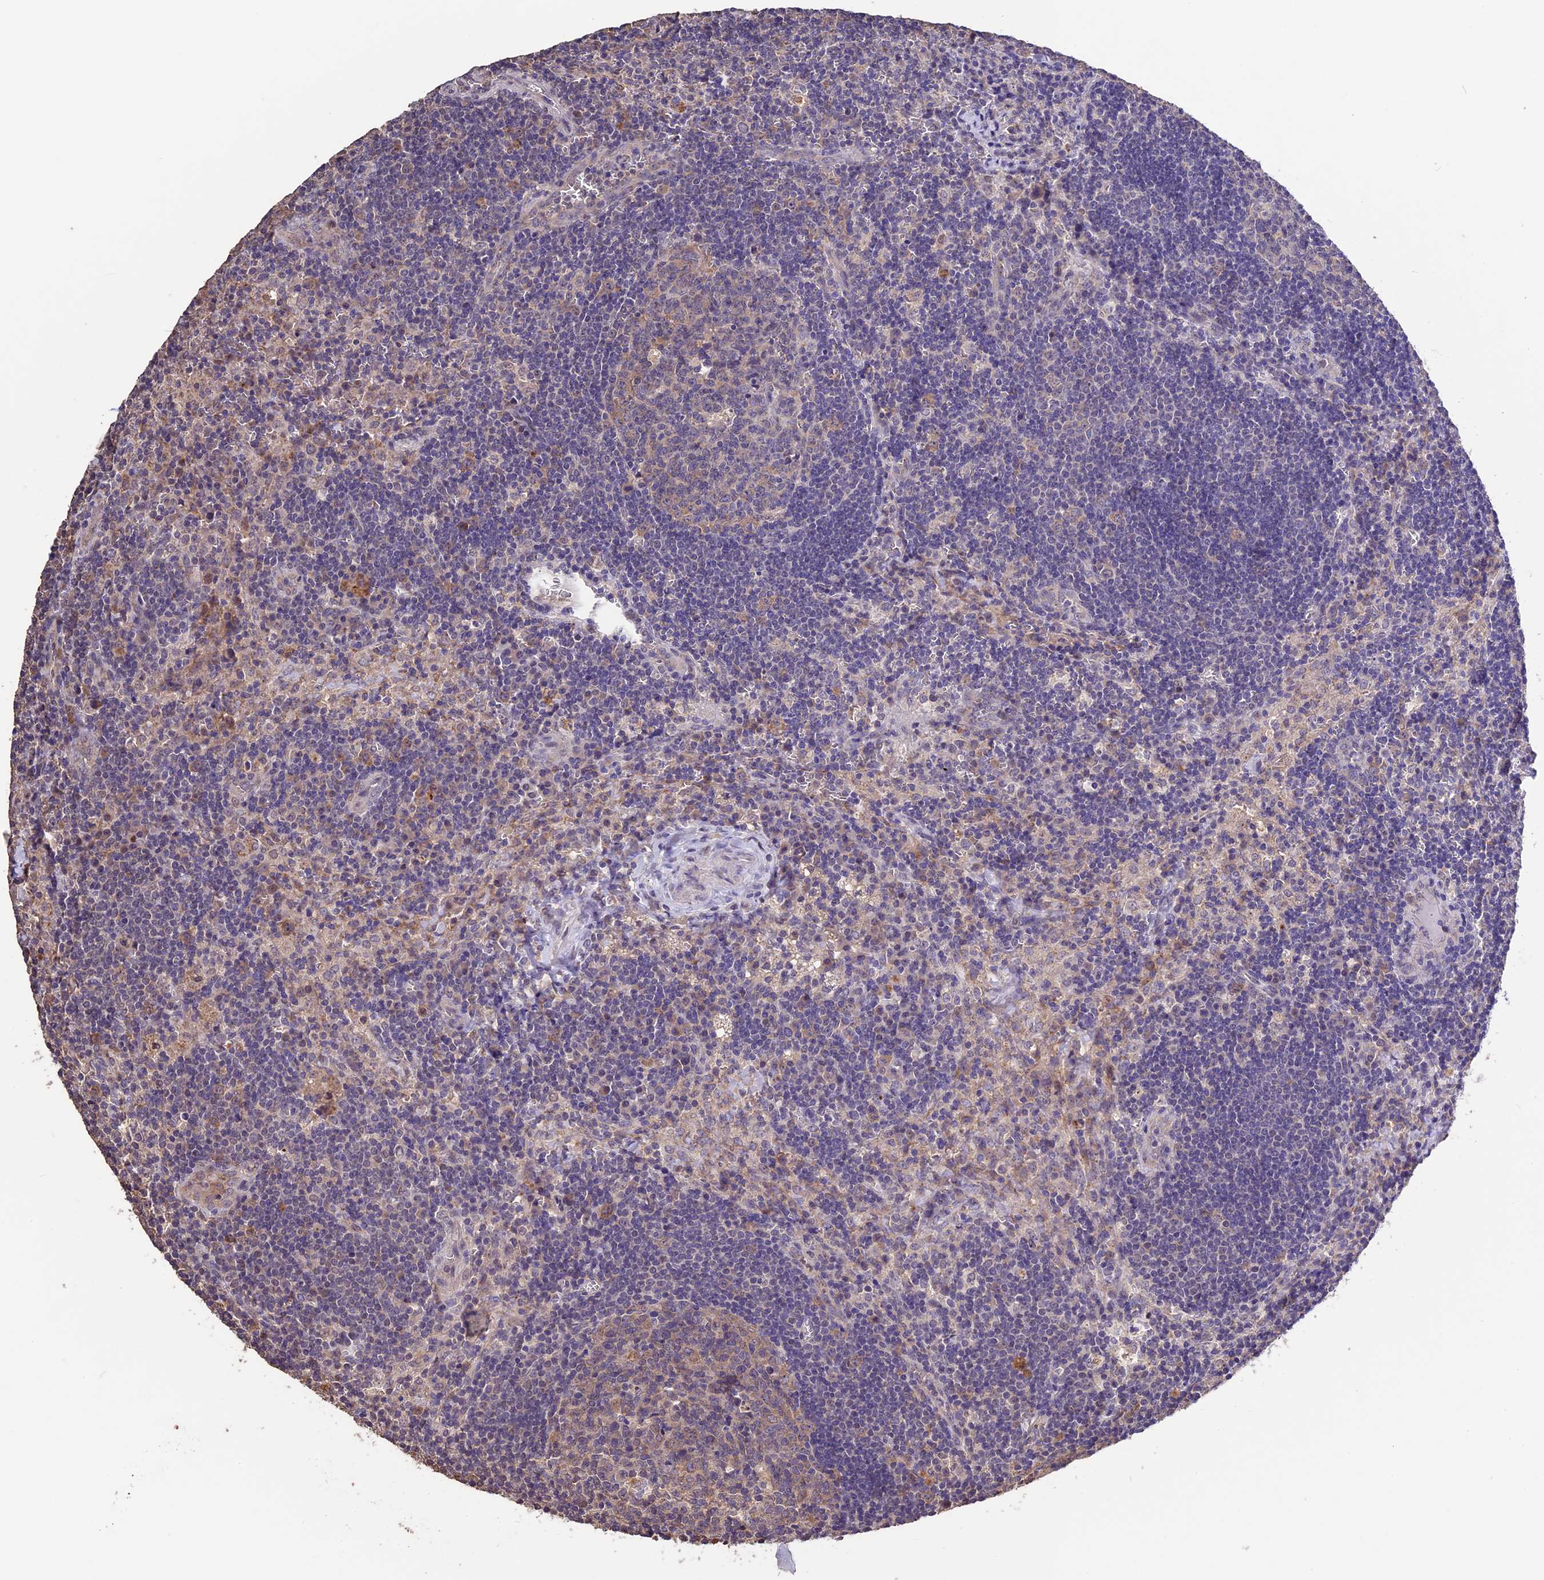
{"staining": {"intensity": "weak", "quantity": "<25%", "location": "cytoplasmic/membranous"}, "tissue": "lymph node", "cell_type": "Germinal center cells", "image_type": "normal", "snomed": [{"axis": "morphology", "description": "Normal tissue, NOS"}, {"axis": "topography", "description": "Lymph node"}], "caption": "DAB immunohistochemical staining of normal human lymph node shows no significant staining in germinal center cells.", "gene": "DIS3L", "patient": {"sex": "male", "age": 58}}